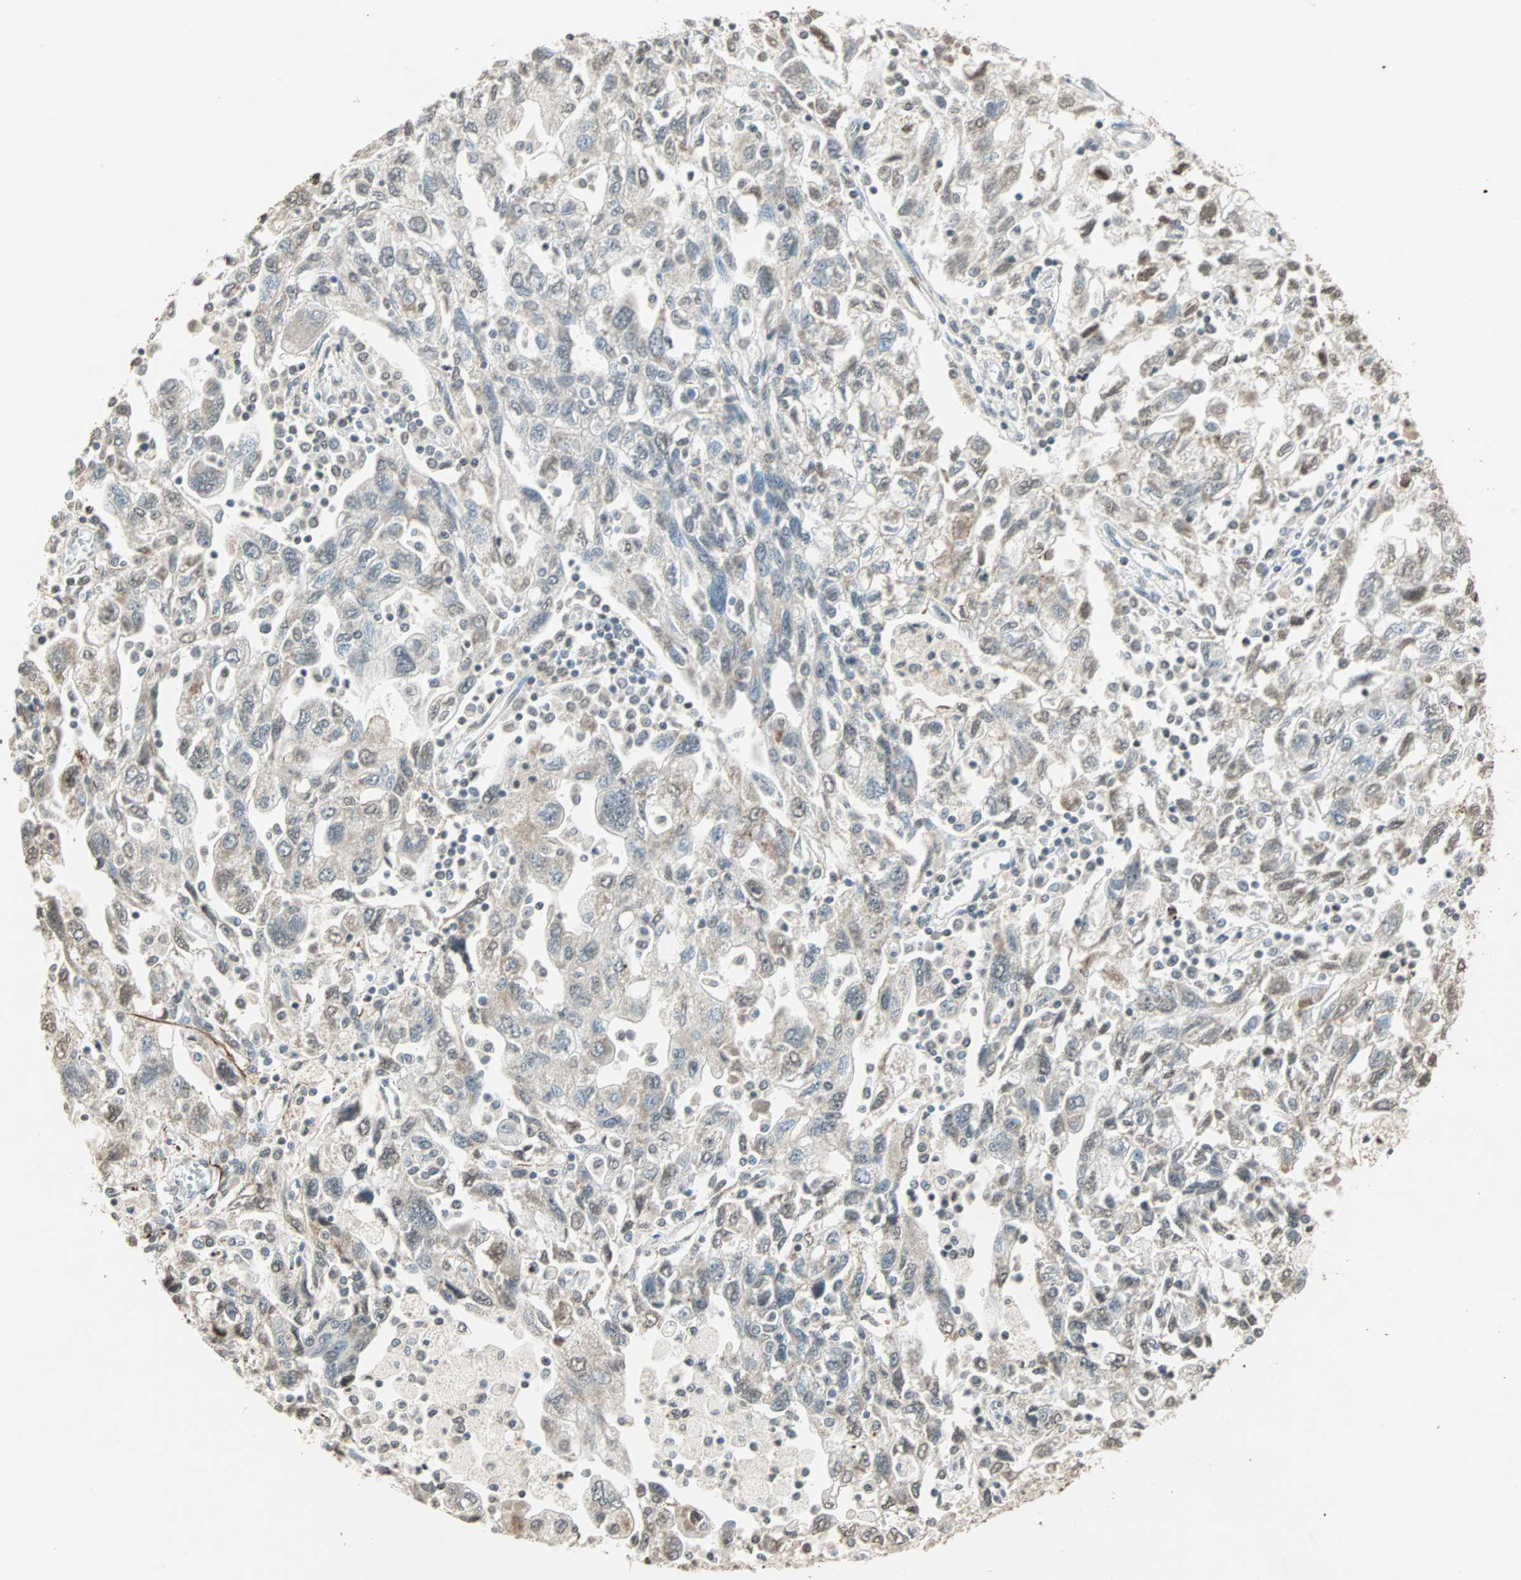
{"staining": {"intensity": "weak", "quantity": "25%-75%", "location": "cytoplasmic/membranous"}, "tissue": "ovarian cancer", "cell_type": "Tumor cells", "image_type": "cancer", "snomed": [{"axis": "morphology", "description": "Carcinoma, NOS"}, {"axis": "morphology", "description": "Cystadenocarcinoma, serous, NOS"}, {"axis": "topography", "description": "Ovary"}], "caption": "Tumor cells exhibit low levels of weak cytoplasmic/membranous staining in approximately 25%-75% of cells in human ovarian cancer (carcinoma).", "gene": "PRELID1", "patient": {"sex": "female", "age": 69}}